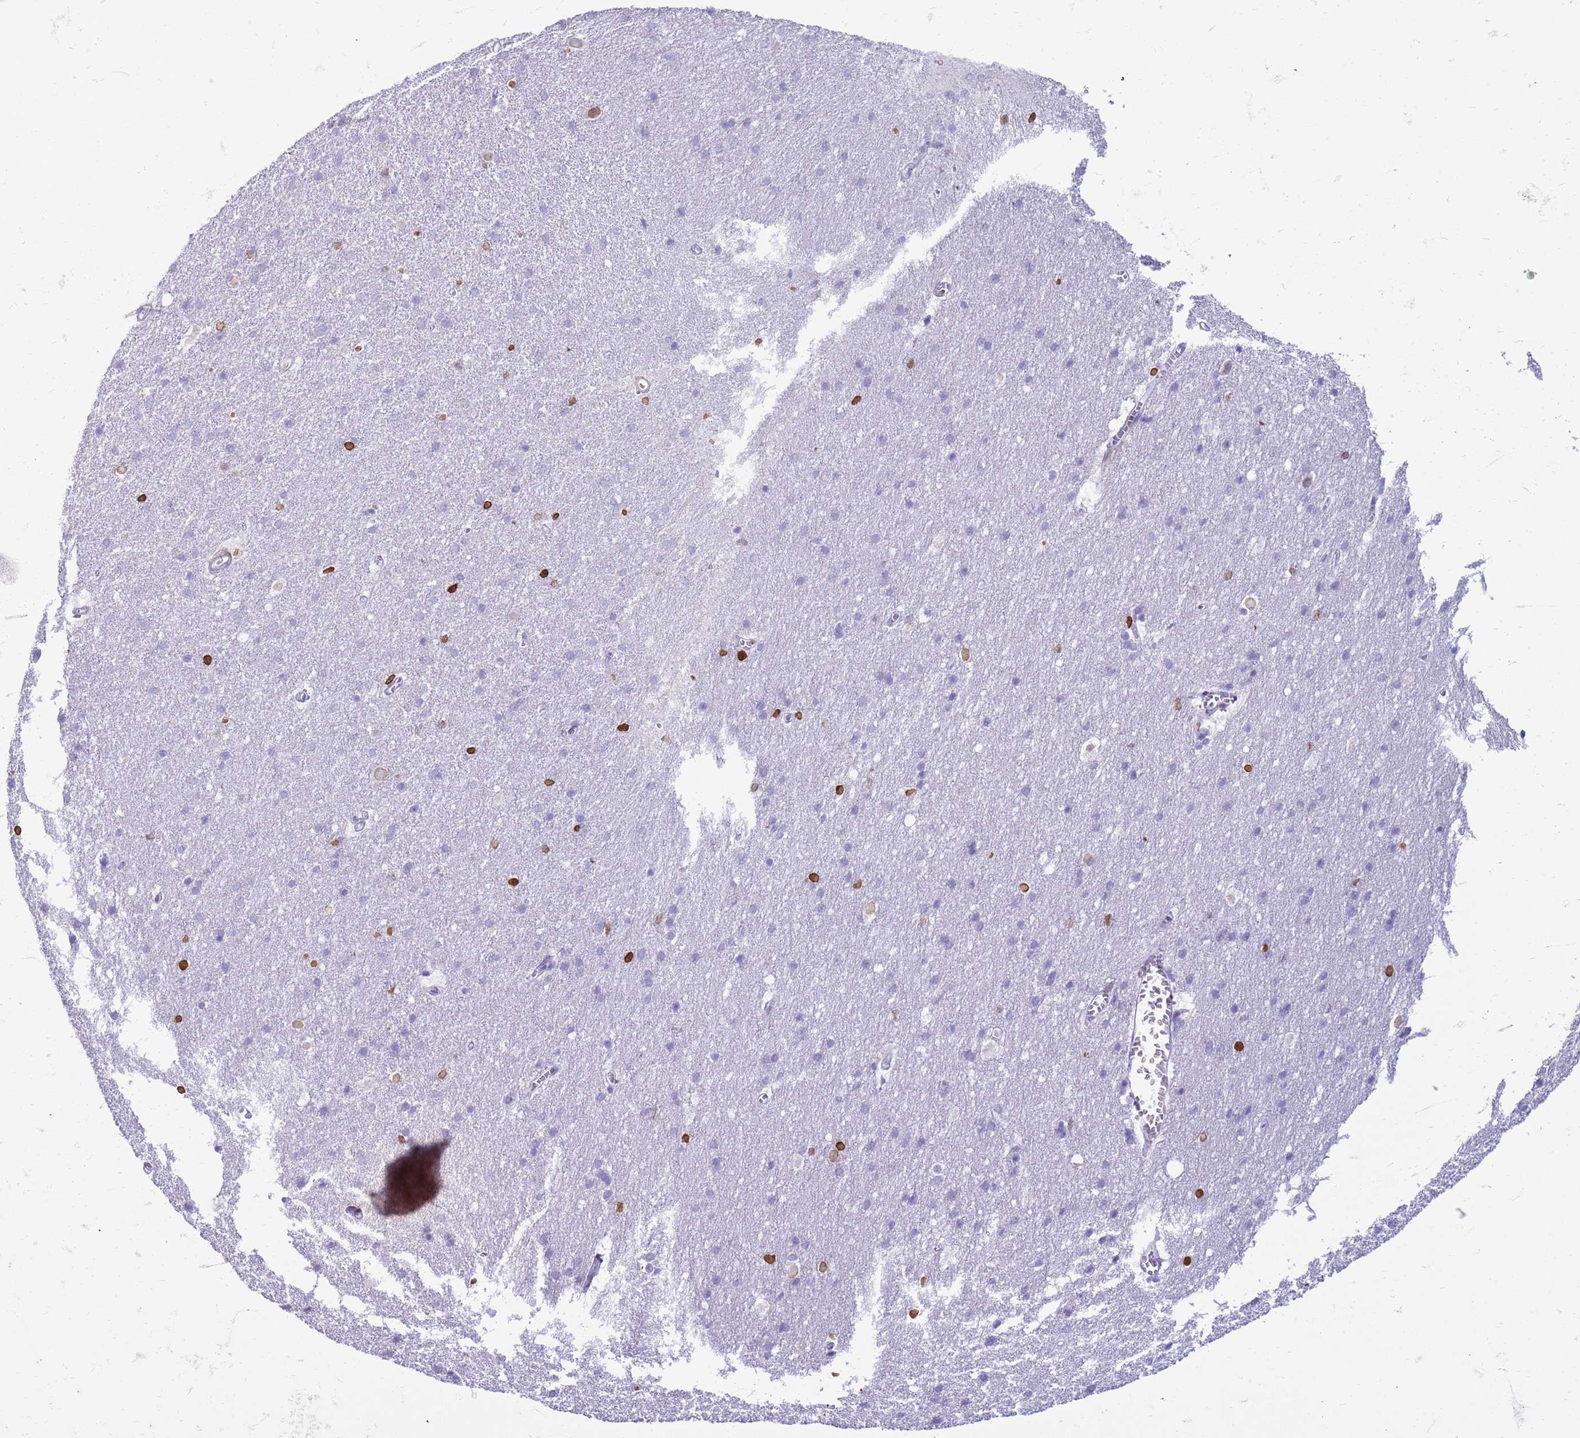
{"staining": {"intensity": "negative", "quantity": "none", "location": "none"}, "tissue": "cerebral cortex", "cell_type": "Endothelial cells", "image_type": "normal", "snomed": [{"axis": "morphology", "description": "Normal tissue, NOS"}, {"axis": "topography", "description": "Cerebral cortex"}], "caption": "This is an IHC photomicrograph of normal human cerebral cortex. There is no staining in endothelial cells.", "gene": "METTL25B", "patient": {"sex": "male", "age": 54}}